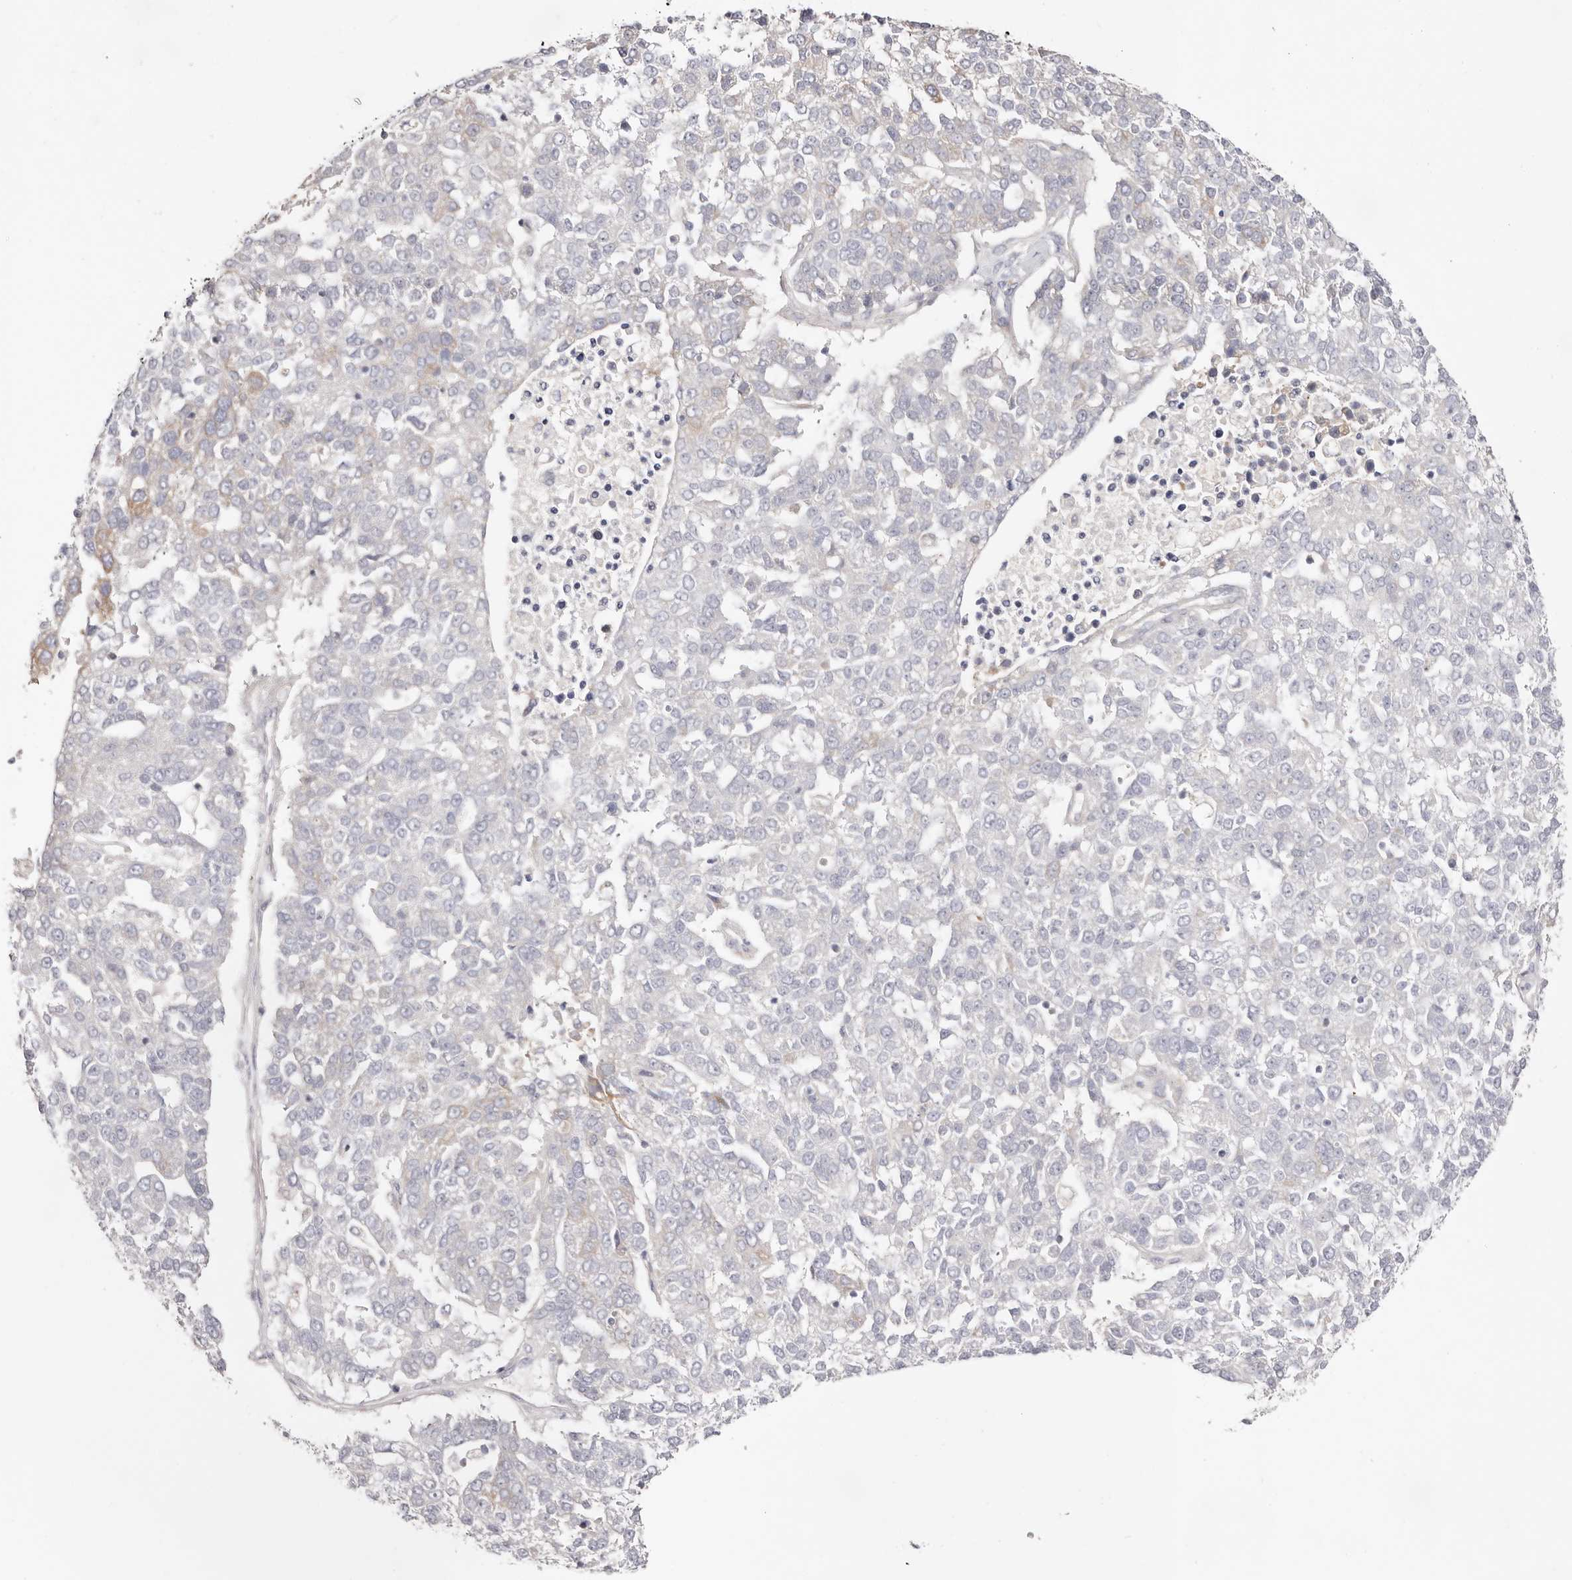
{"staining": {"intensity": "weak", "quantity": "<25%", "location": "cytoplasmic/membranous"}, "tissue": "pancreatic cancer", "cell_type": "Tumor cells", "image_type": "cancer", "snomed": [{"axis": "morphology", "description": "Adenocarcinoma, NOS"}, {"axis": "topography", "description": "Pancreas"}], "caption": "This is a photomicrograph of immunohistochemistry (IHC) staining of pancreatic cancer (adenocarcinoma), which shows no positivity in tumor cells.", "gene": "GNA13", "patient": {"sex": "female", "age": 61}}